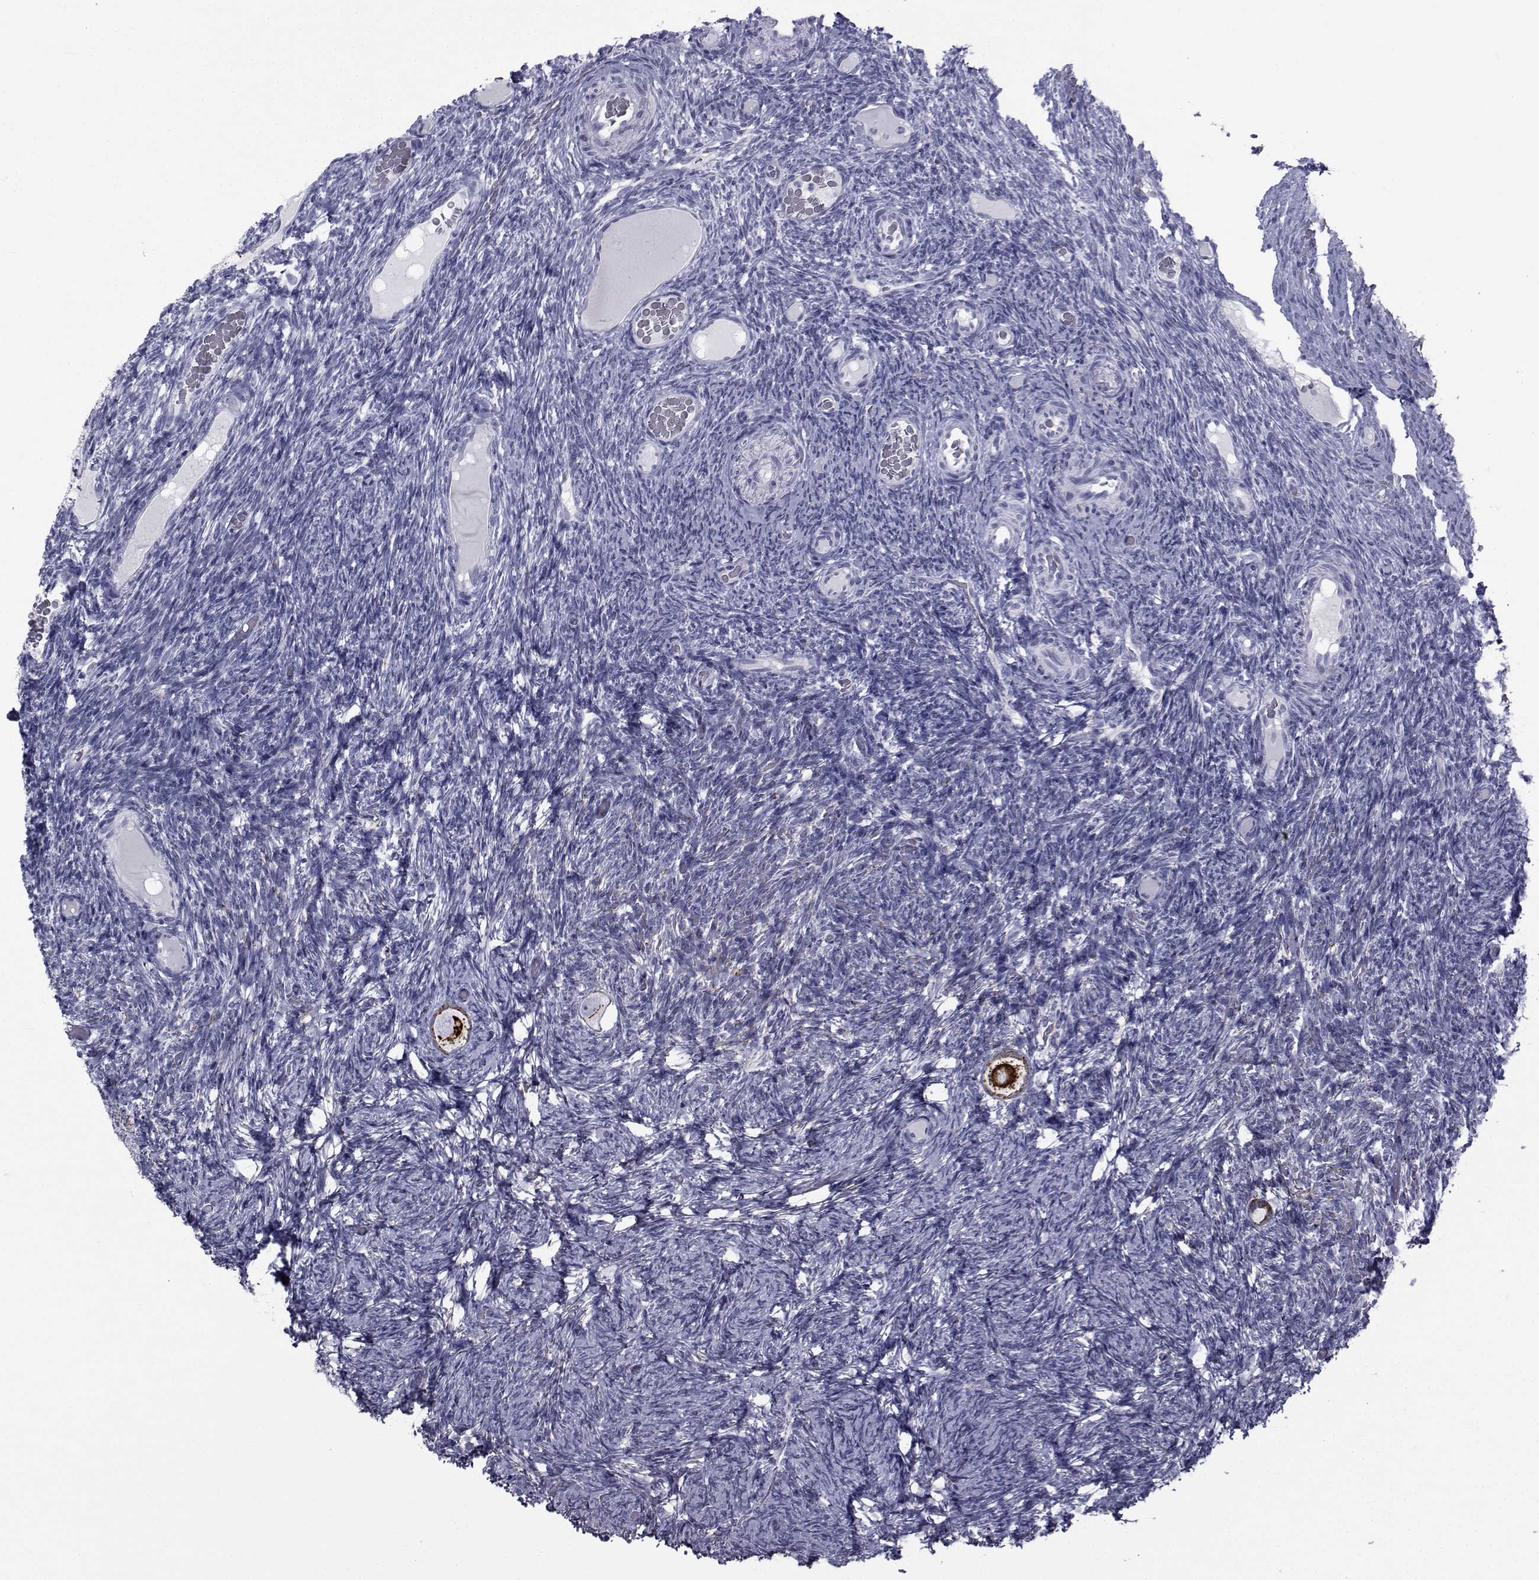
{"staining": {"intensity": "strong", "quantity": ">75%", "location": "cytoplasmic/membranous"}, "tissue": "ovary", "cell_type": "Follicle cells", "image_type": "normal", "snomed": [{"axis": "morphology", "description": "Normal tissue, NOS"}, {"axis": "topography", "description": "Ovary"}], "caption": "A high amount of strong cytoplasmic/membranous expression is appreciated in about >75% of follicle cells in normal ovary. (Brightfield microscopy of DAB IHC at high magnification).", "gene": "FDXR", "patient": {"sex": "female", "age": 34}}